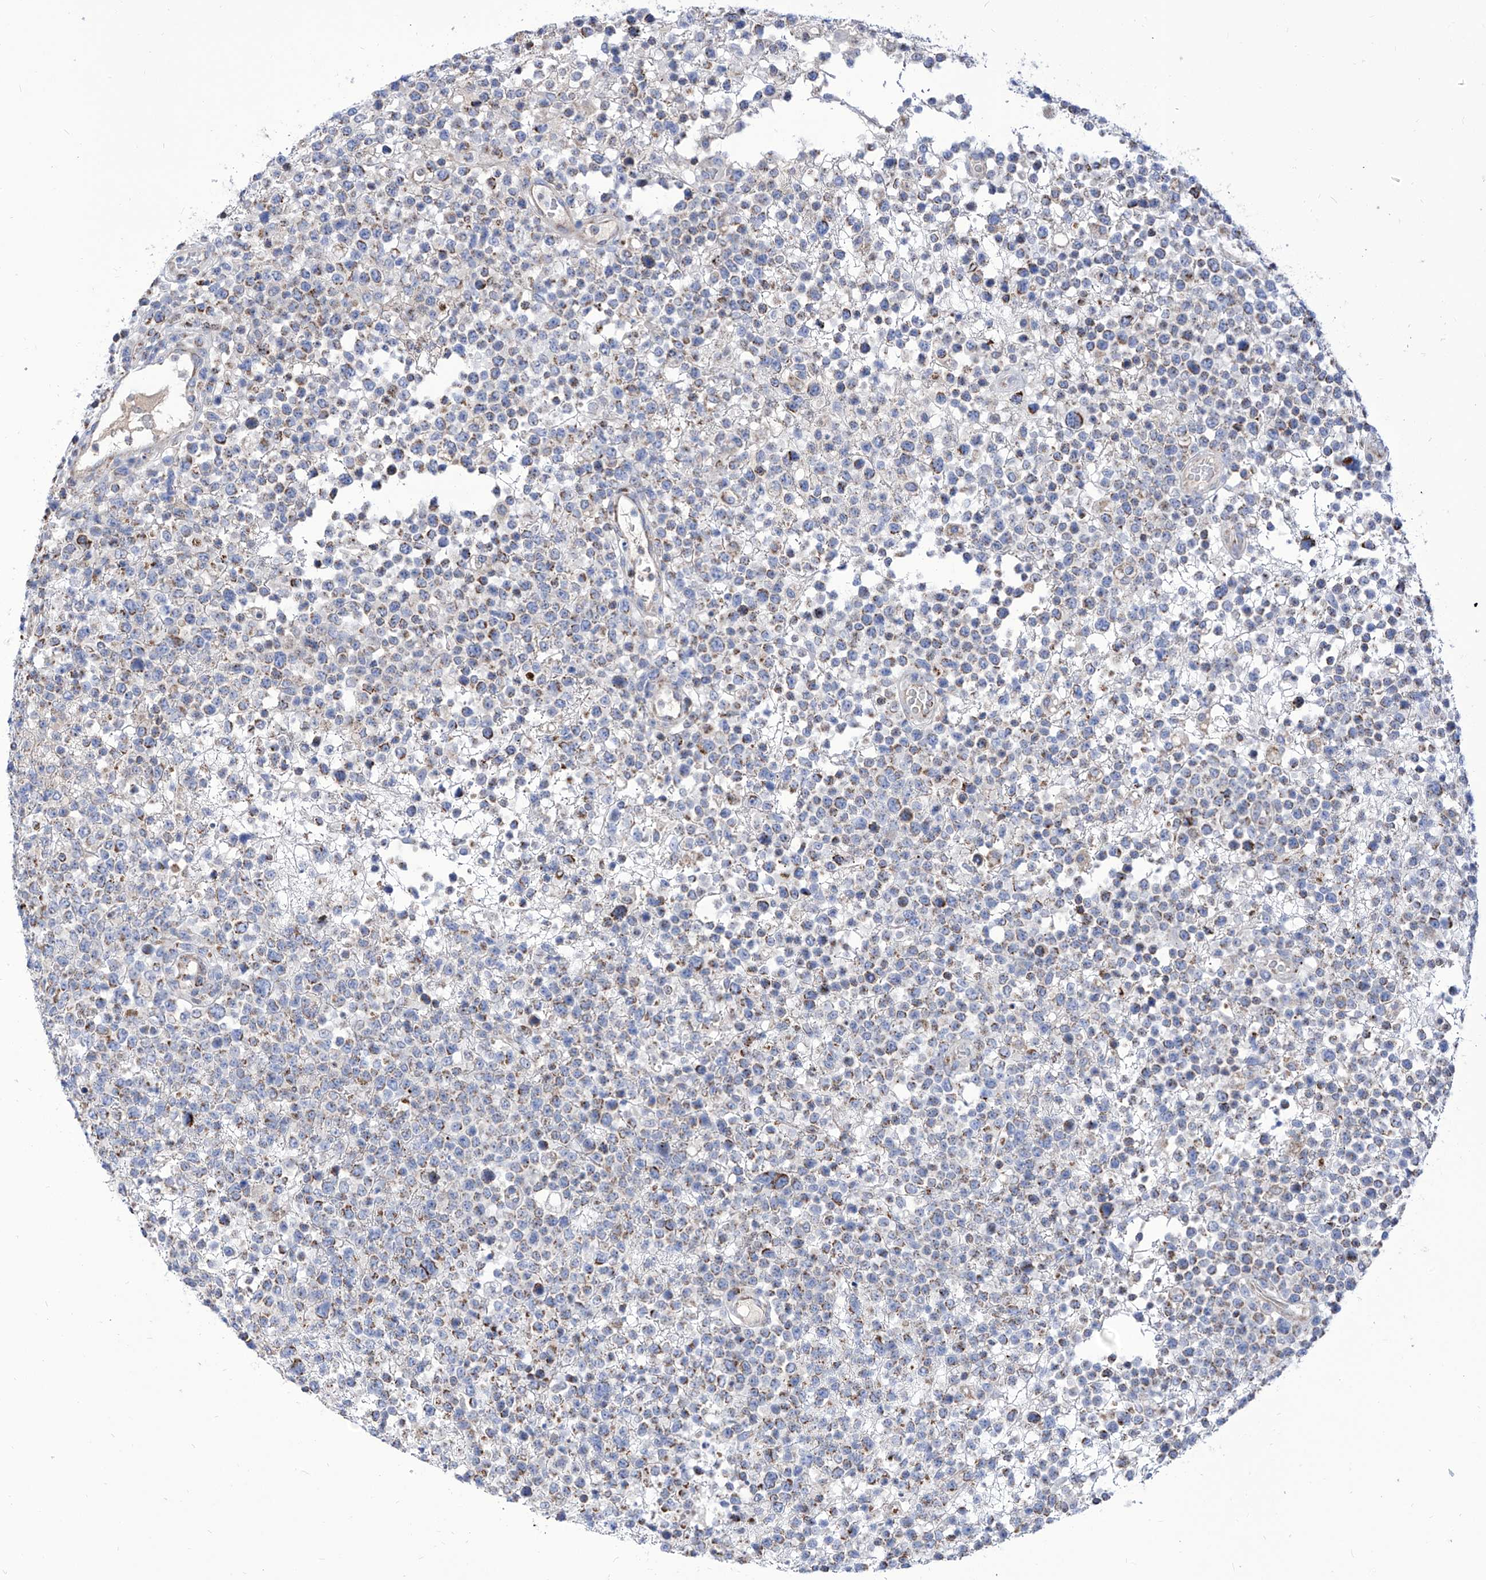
{"staining": {"intensity": "moderate", "quantity": "<25%", "location": "cytoplasmic/membranous"}, "tissue": "lymphoma", "cell_type": "Tumor cells", "image_type": "cancer", "snomed": [{"axis": "morphology", "description": "Malignant lymphoma, non-Hodgkin's type, High grade"}, {"axis": "topography", "description": "Colon"}], "caption": "Lymphoma was stained to show a protein in brown. There is low levels of moderate cytoplasmic/membranous expression in approximately <25% of tumor cells.", "gene": "SRBD1", "patient": {"sex": "female", "age": 53}}